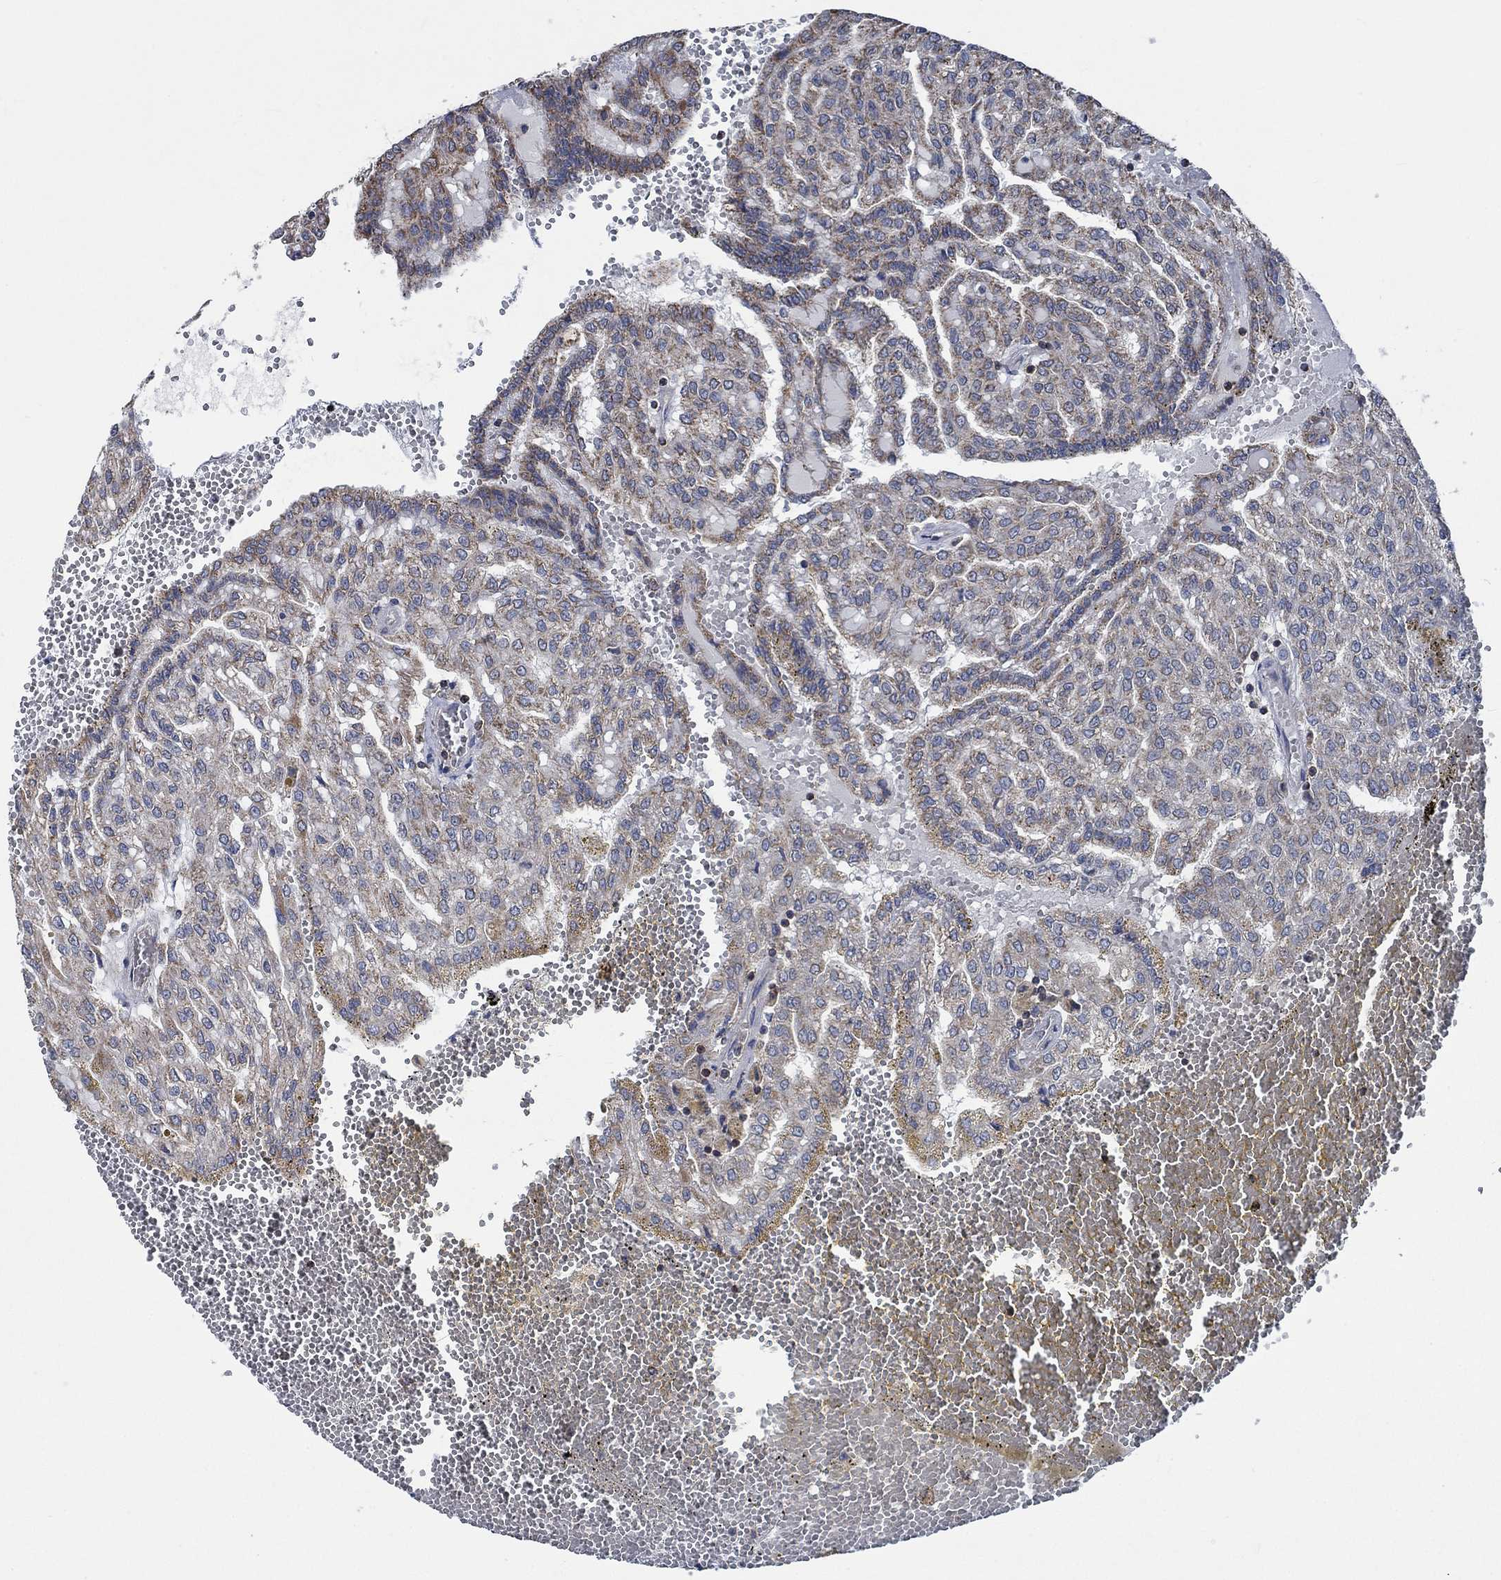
{"staining": {"intensity": "weak", "quantity": ">75%", "location": "cytoplasmic/membranous"}, "tissue": "renal cancer", "cell_type": "Tumor cells", "image_type": "cancer", "snomed": [{"axis": "morphology", "description": "Adenocarcinoma, NOS"}, {"axis": "topography", "description": "Kidney"}], "caption": "Renal cancer stained with a brown dye reveals weak cytoplasmic/membranous positive expression in approximately >75% of tumor cells.", "gene": "STXBP6", "patient": {"sex": "male", "age": 63}}